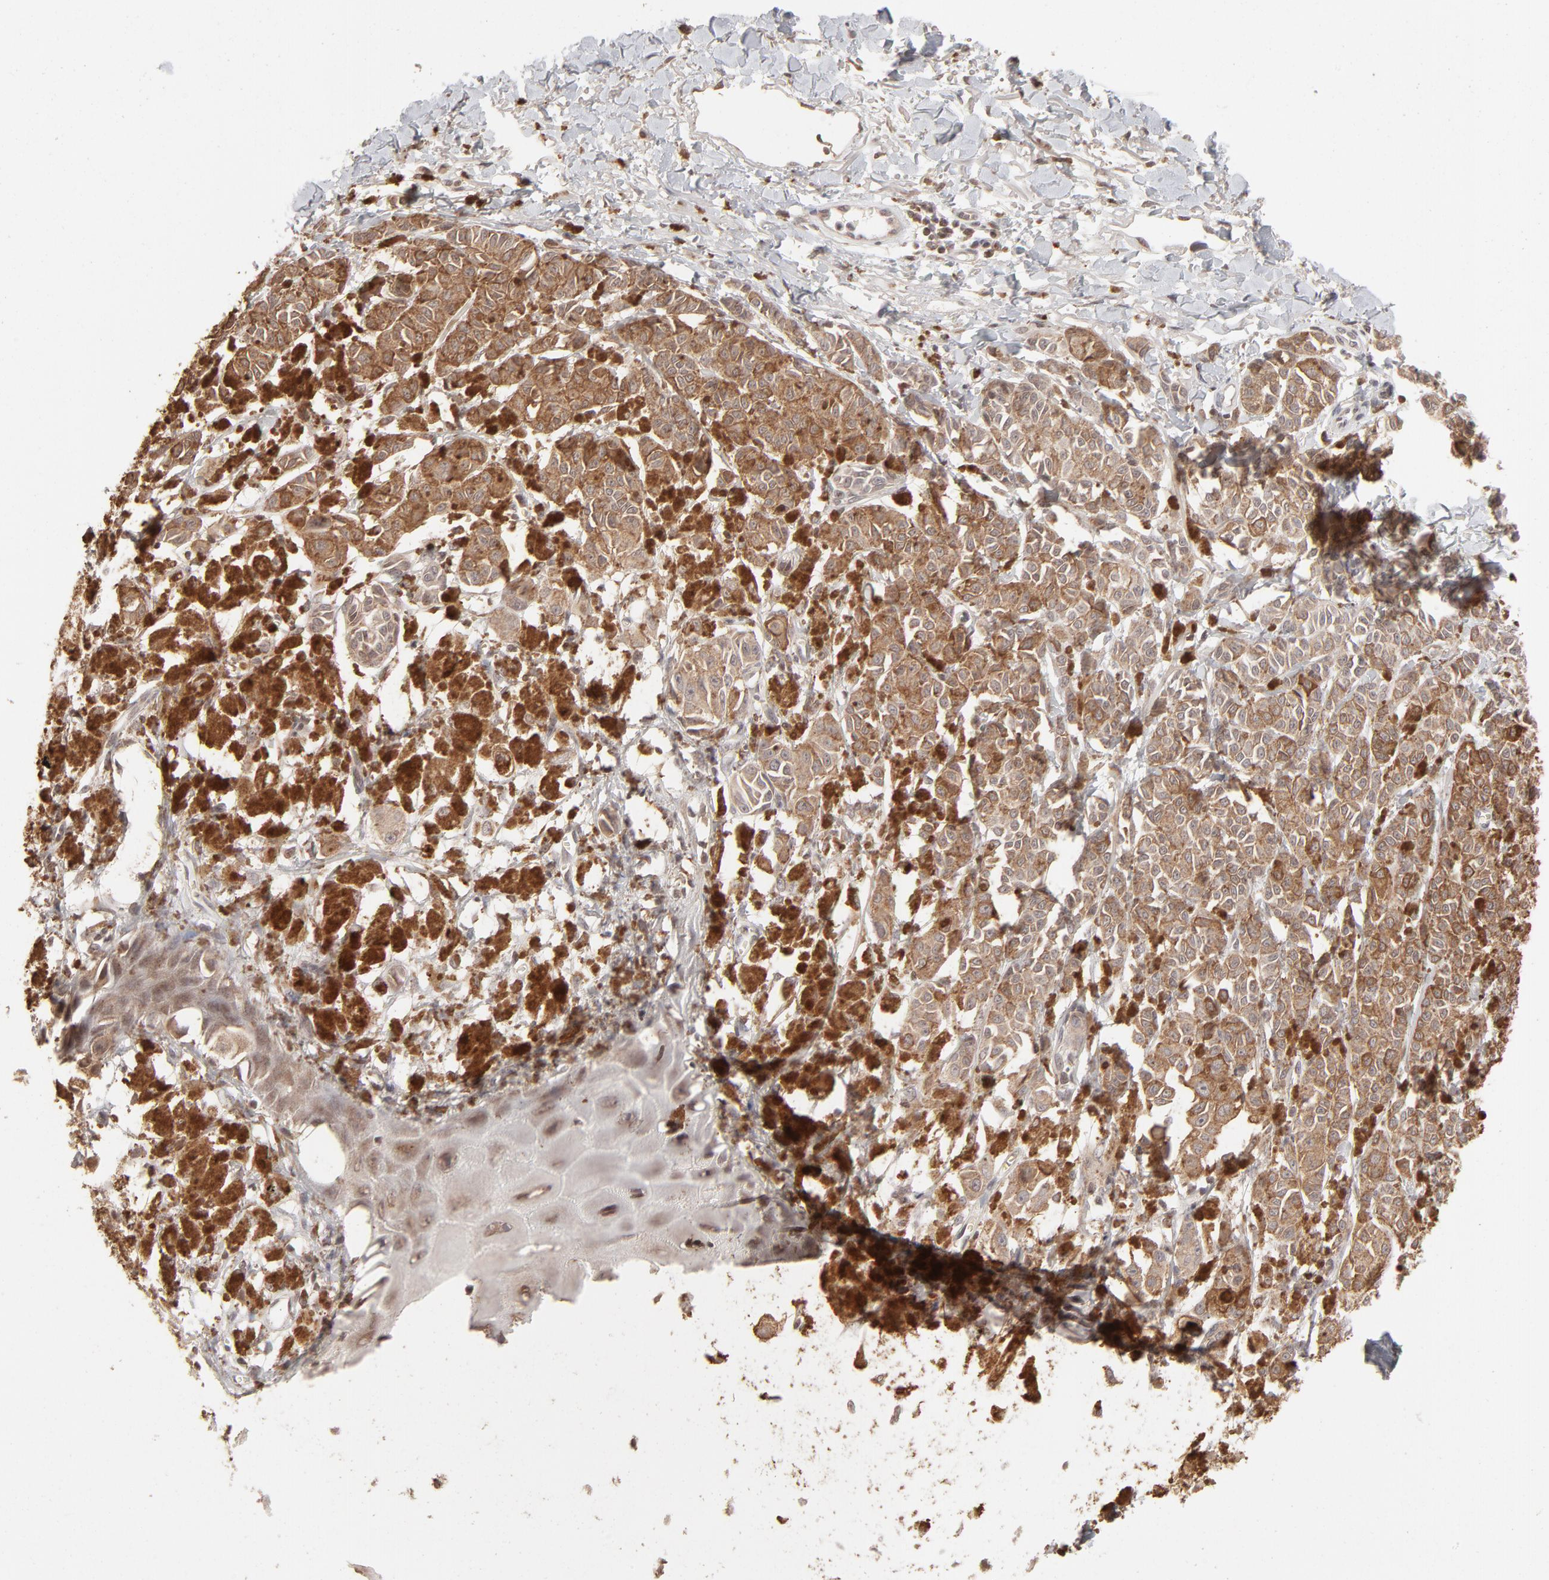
{"staining": {"intensity": "moderate", "quantity": ">75%", "location": "cytoplasmic/membranous"}, "tissue": "melanoma", "cell_type": "Tumor cells", "image_type": "cancer", "snomed": [{"axis": "morphology", "description": "Malignant melanoma, NOS"}, {"axis": "topography", "description": "Skin"}], "caption": "Tumor cells reveal moderate cytoplasmic/membranous expression in approximately >75% of cells in malignant melanoma.", "gene": "ARIH1", "patient": {"sex": "male", "age": 76}}